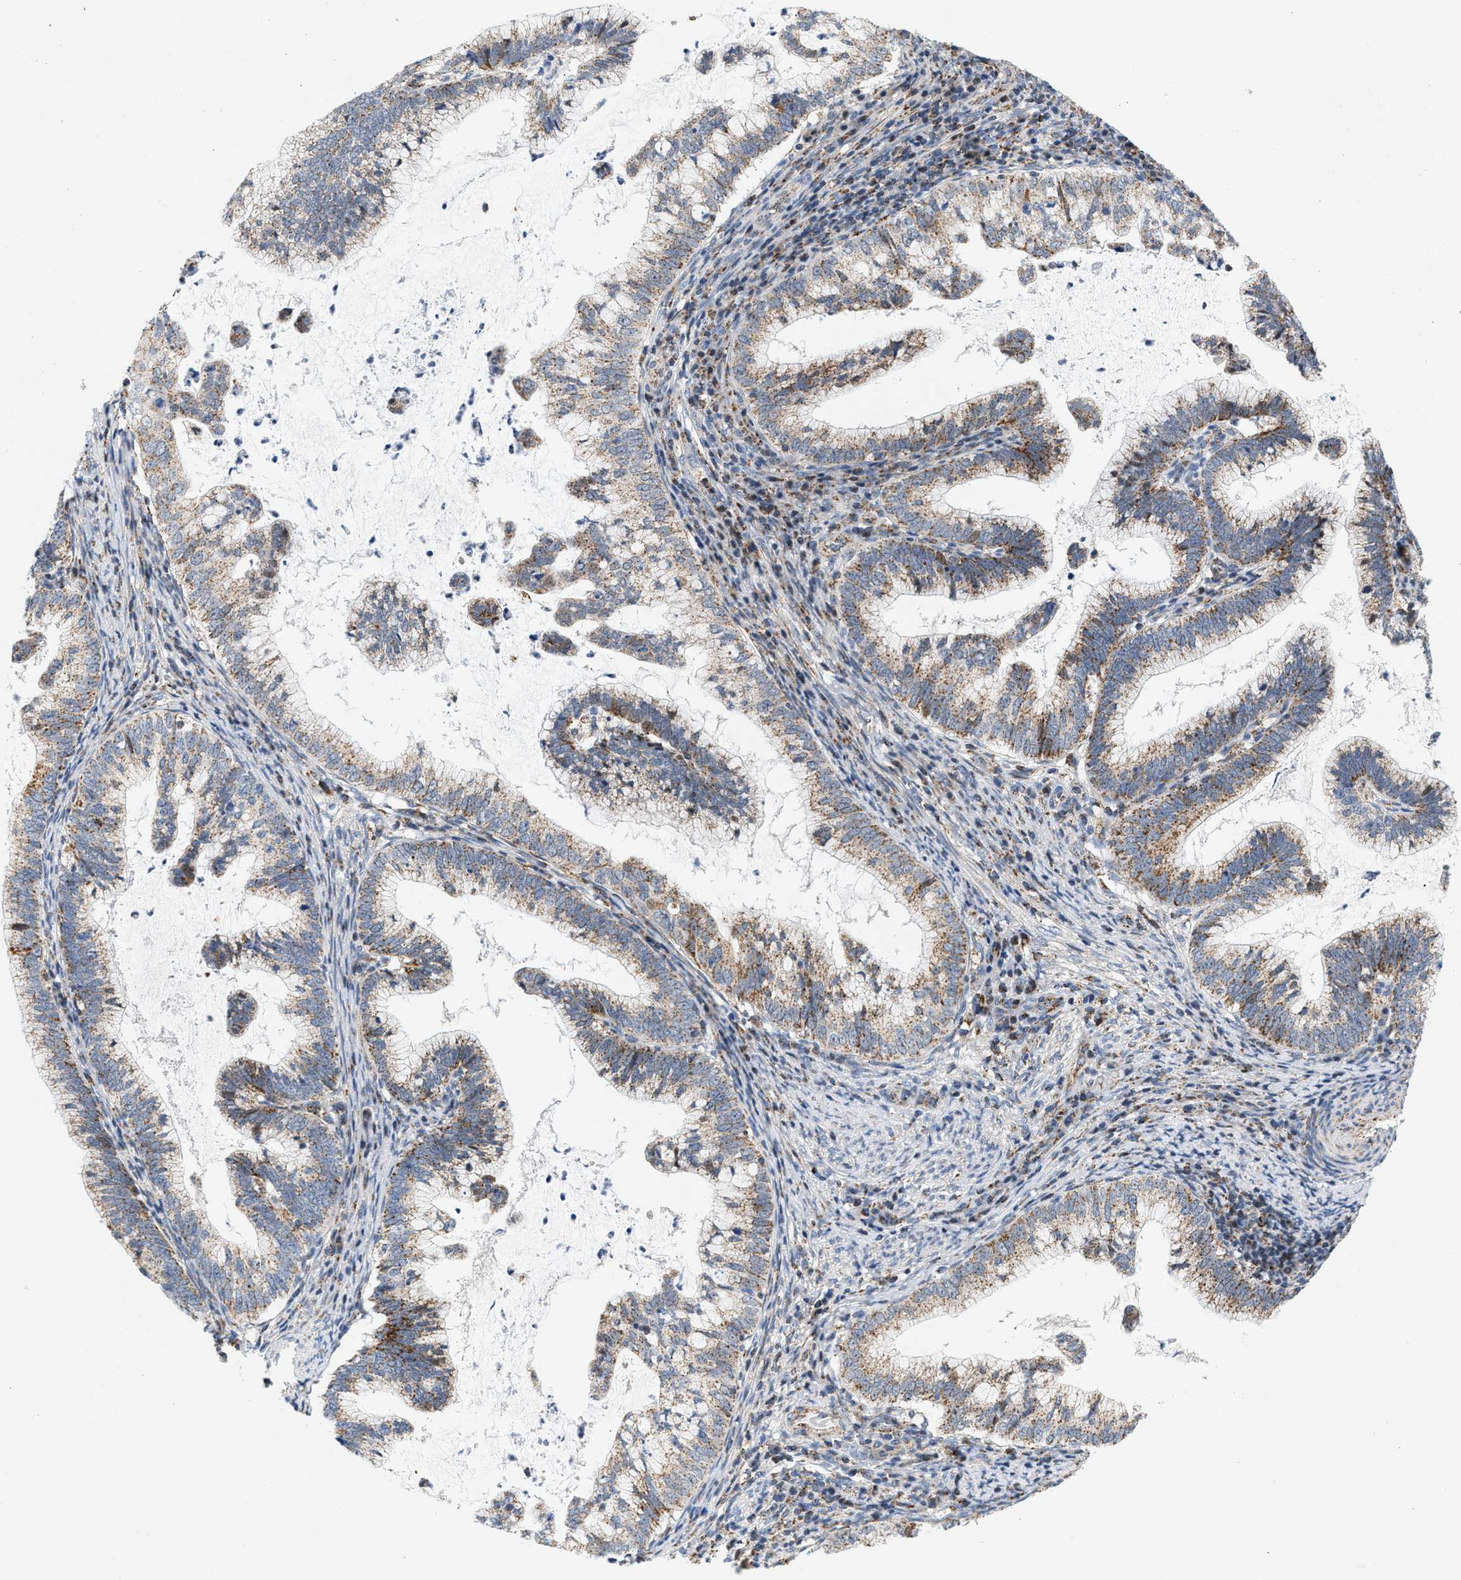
{"staining": {"intensity": "moderate", "quantity": ">75%", "location": "cytoplasmic/membranous"}, "tissue": "cervical cancer", "cell_type": "Tumor cells", "image_type": "cancer", "snomed": [{"axis": "morphology", "description": "Adenocarcinoma, NOS"}, {"axis": "topography", "description": "Cervix"}], "caption": "Cervical cancer tissue demonstrates moderate cytoplasmic/membranous positivity in about >75% of tumor cells, visualized by immunohistochemistry.", "gene": "PDE1A", "patient": {"sex": "female", "age": 36}}